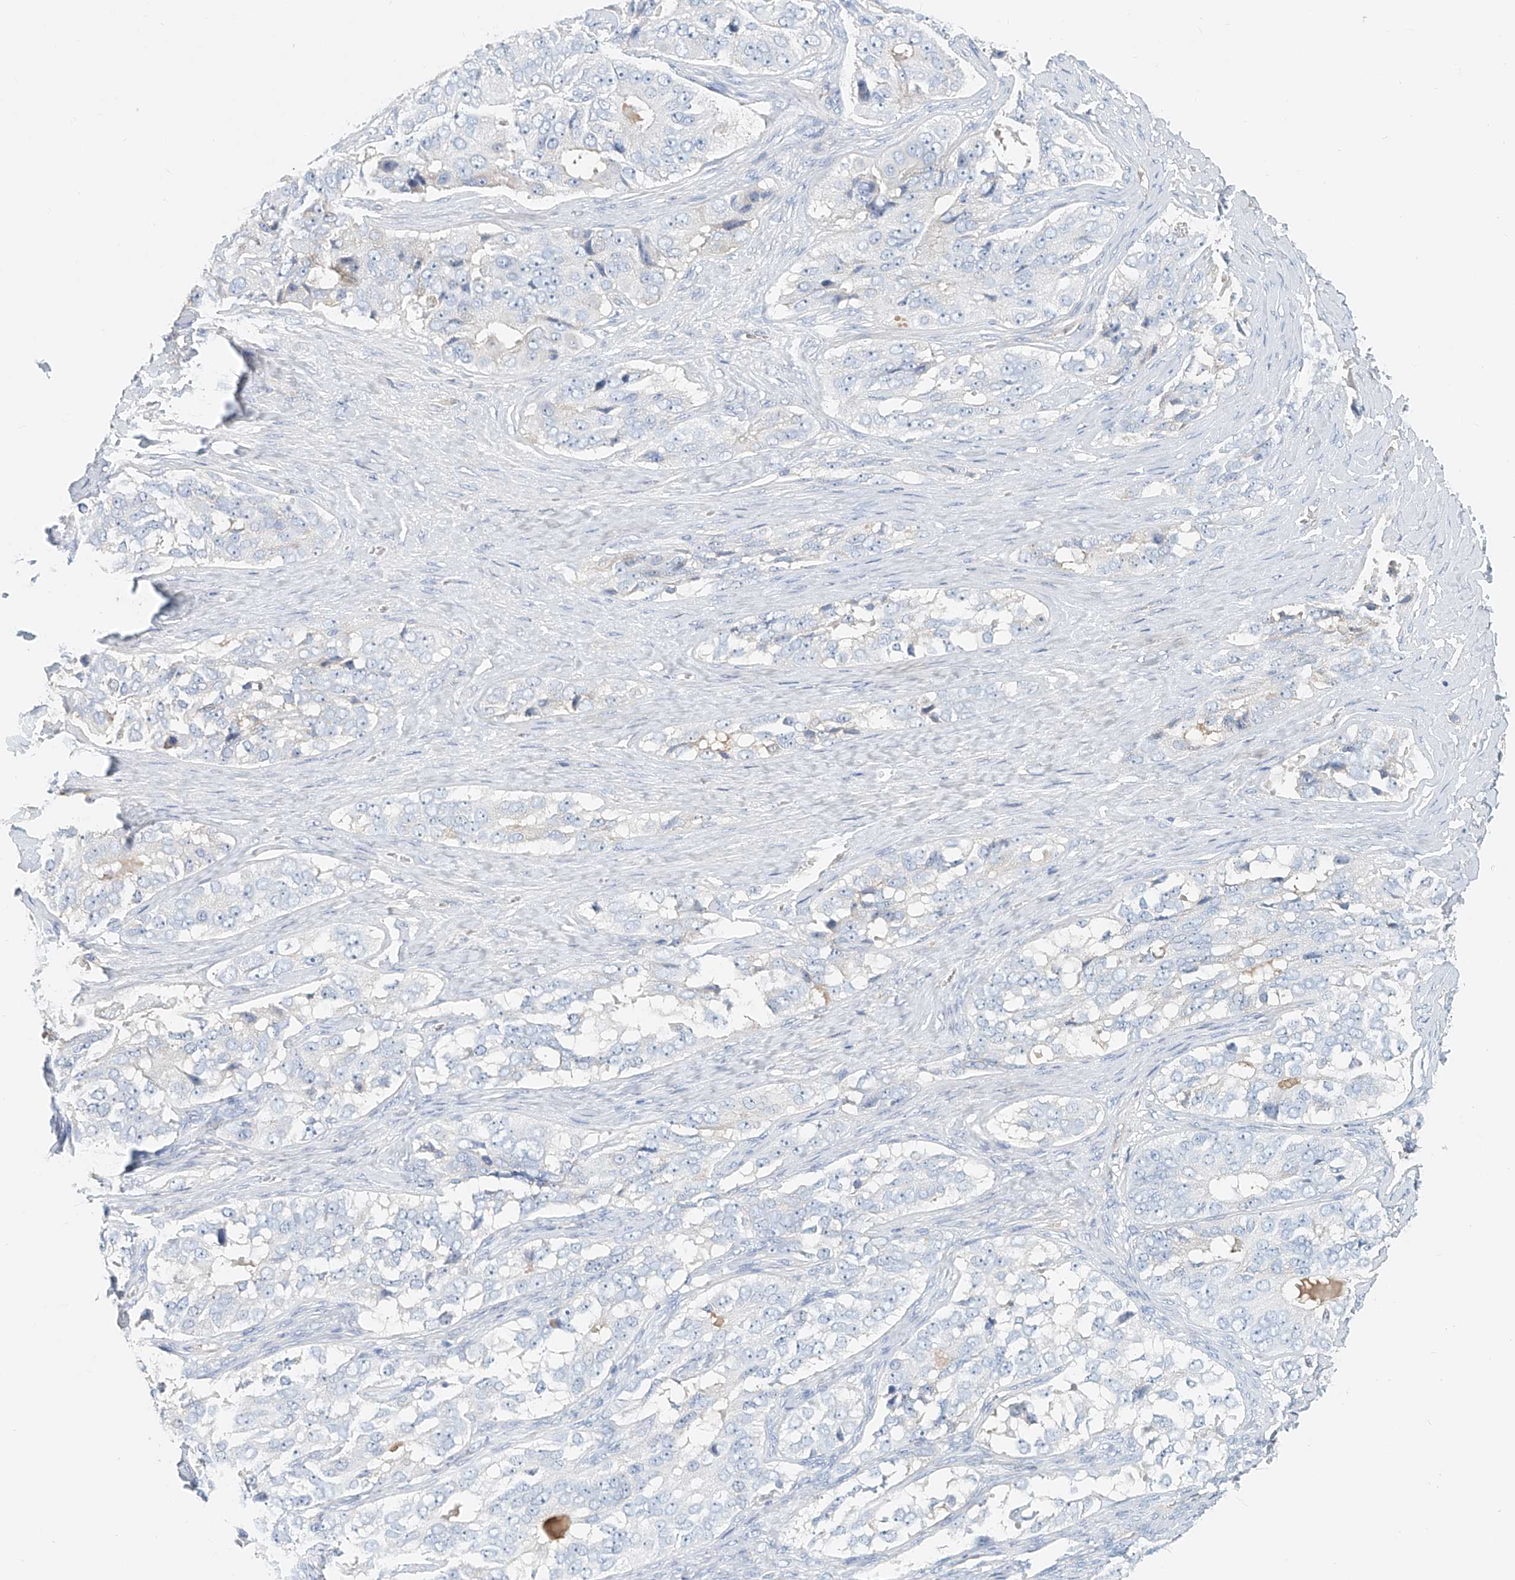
{"staining": {"intensity": "negative", "quantity": "none", "location": "none"}, "tissue": "ovarian cancer", "cell_type": "Tumor cells", "image_type": "cancer", "snomed": [{"axis": "morphology", "description": "Carcinoma, endometroid"}, {"axis": "topography", "description": "Ovary"}], "caption": "IHC photomicrograph of neoplastic tissue: human ovarian endometroid carcinoma stained with DAB (3,3'-diaminobenzidine) displays no significant protein expression in tumor cells. (DAB (3,3'-diaminobenzidine) immunohistochemistry visualized using brightfield microscopy, high magnification).", "gene": "FRYL", "patient": {"sex": "female", "age": 51}}